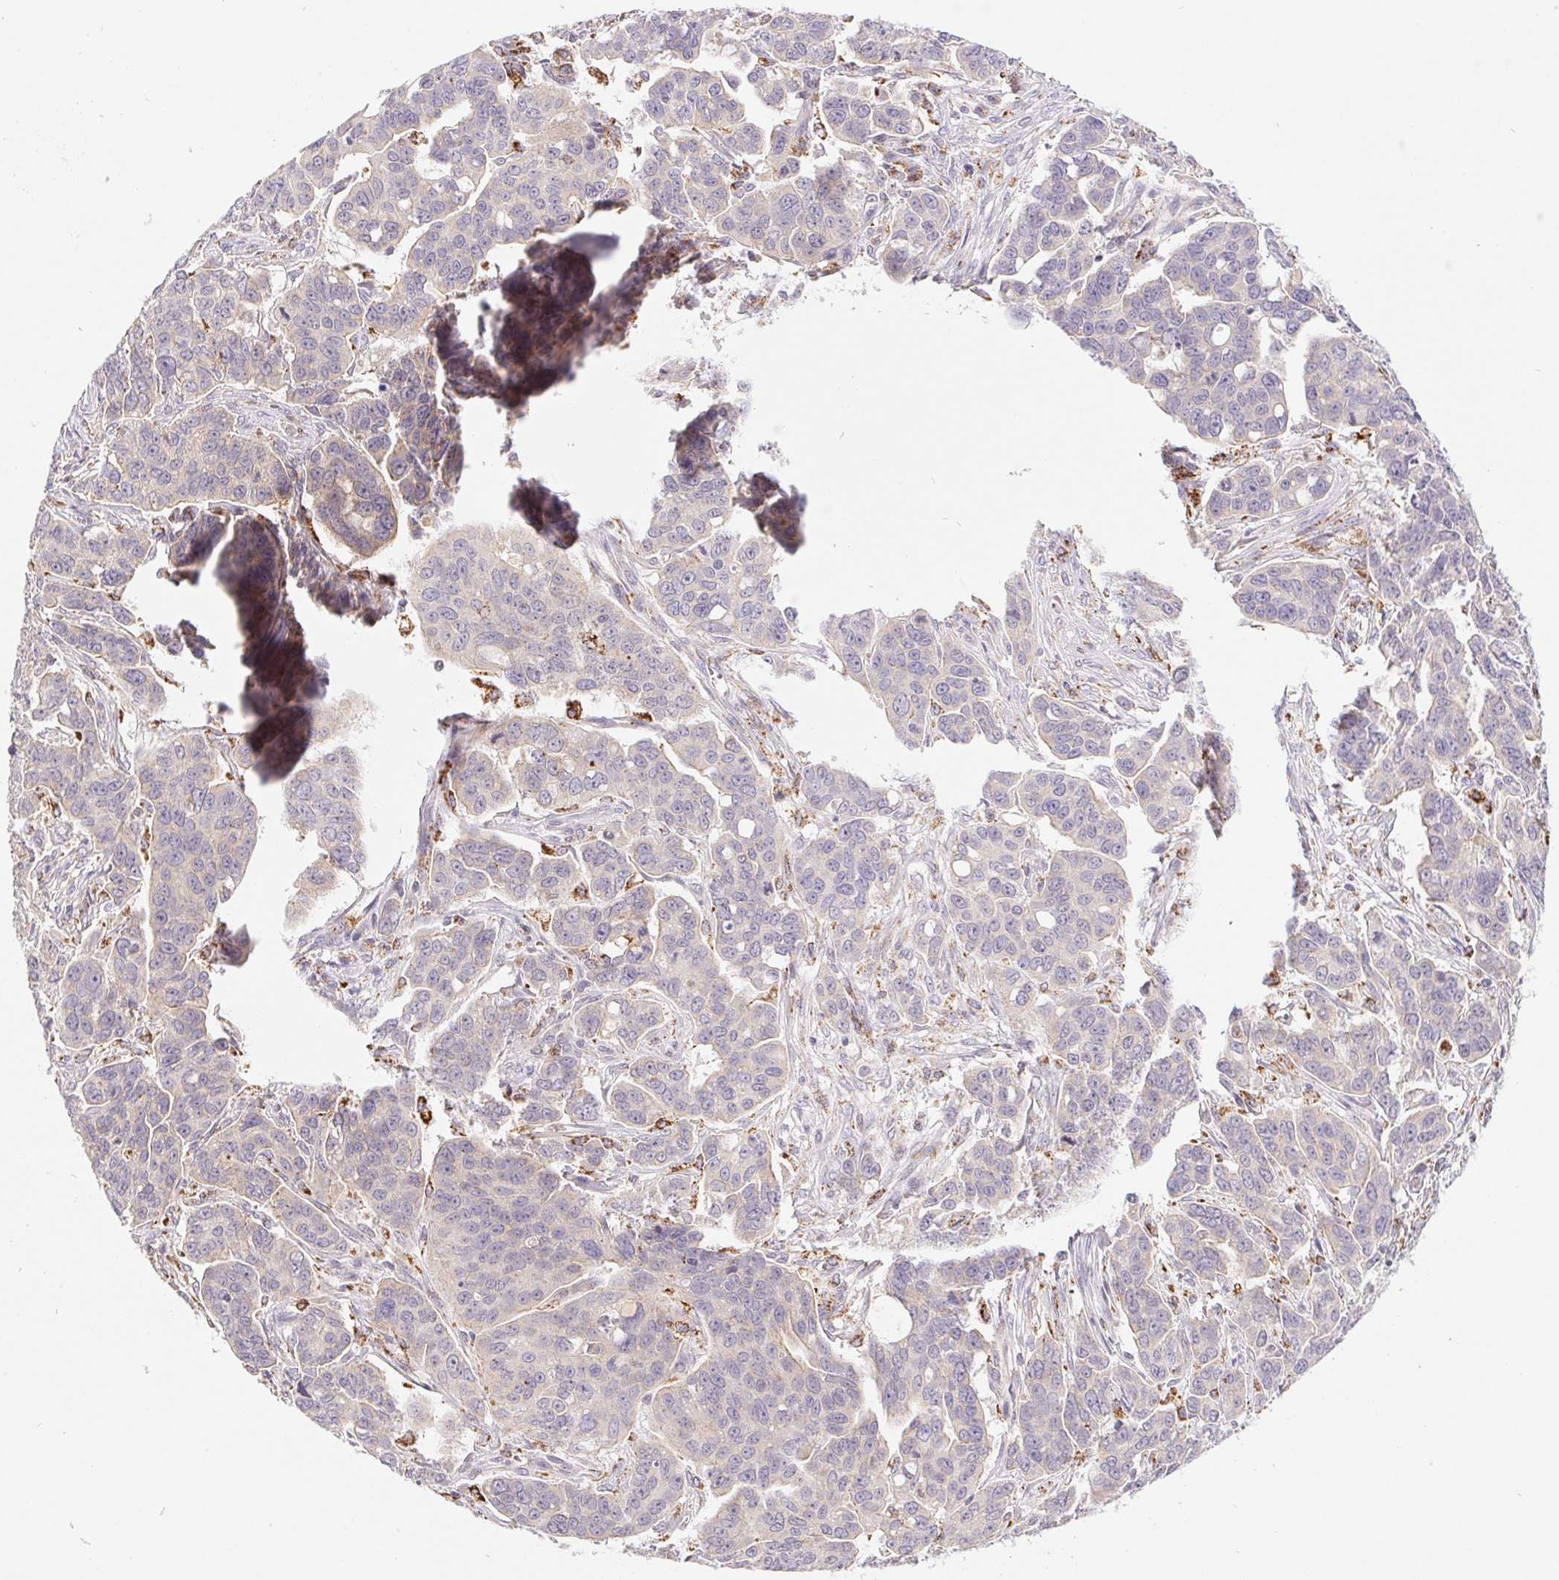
{"staining": {"intensity": "negative", "quantity": "none", "location": "none"}, "tissue": "ovarian cancer", "cell_type": "Tumor cells", "image_type": "cancer", "snomed": [{"axis": "morphology", "description": "Carcinoma, endometroid"}, {"axis": "topography", "description": "Ovary"}], "caption": "Tumor cells are negative for brown protein staining in ovarian cancer (endometroid carcinoma).", "gene": "EMC6", "patient": {"sex": "female", "age": 78}}